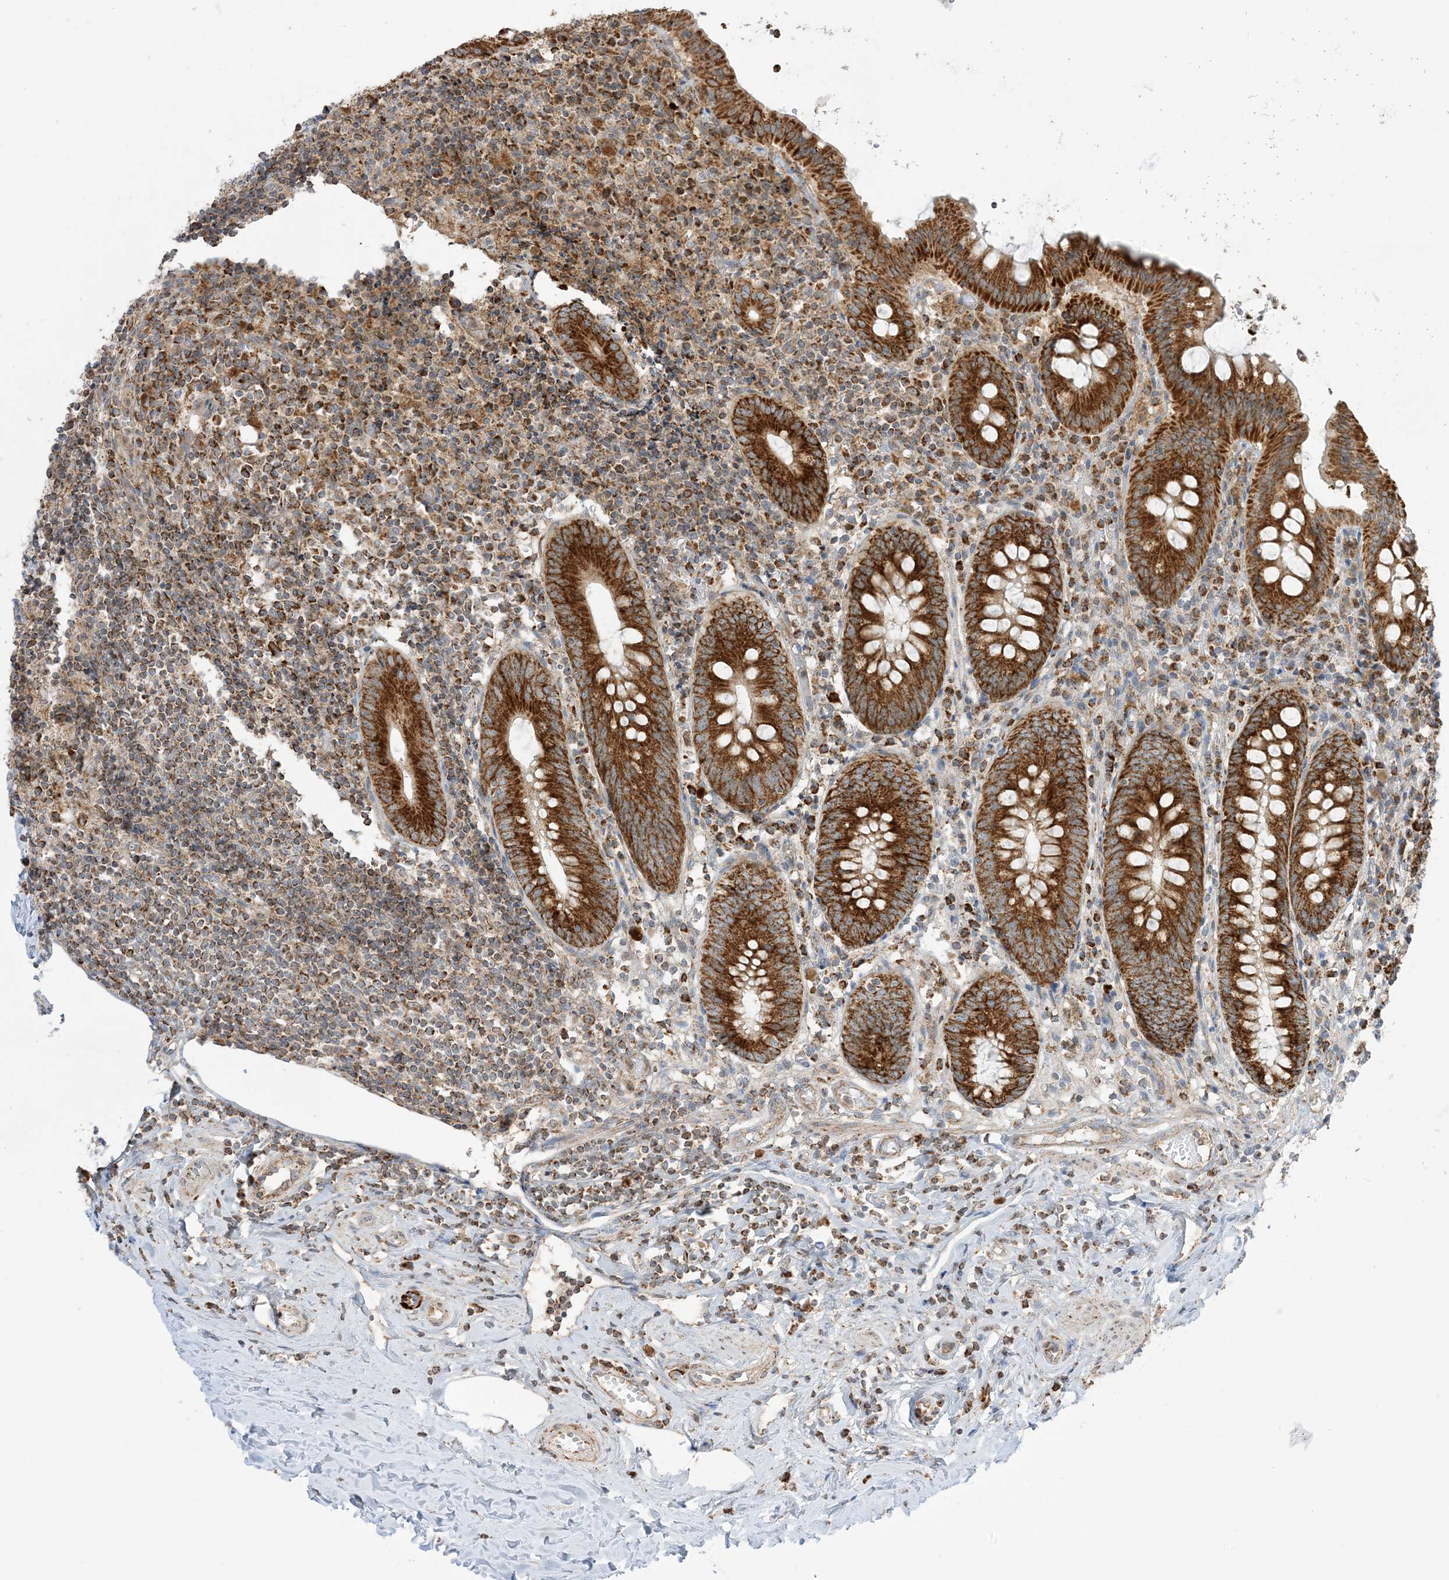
{"staining": {"intensity": "strong", "quantity": ">75%", "location": "cytoplasmic/membranous"}, "tissue": "appendix", "cell_type": "Glandular cells", "image_type": "normal", "snomed": [{"axis": "morphology", "description": "Normal tissue, NOS"}, {"axis": "topography", "description": "Appendix"}], "caption": "A high amount of strong cytoplasmic/membranous expression is present in approximately >75% of glandular cells in benign appendix. (Stains: DAB (3,3'-diaminobenzidine) in brown, nuclei in blue, Microscopy: brightfield microscopy at high magnification).", "gene": "N4BP3", "patient": {"sex": "female", "age": 54}}